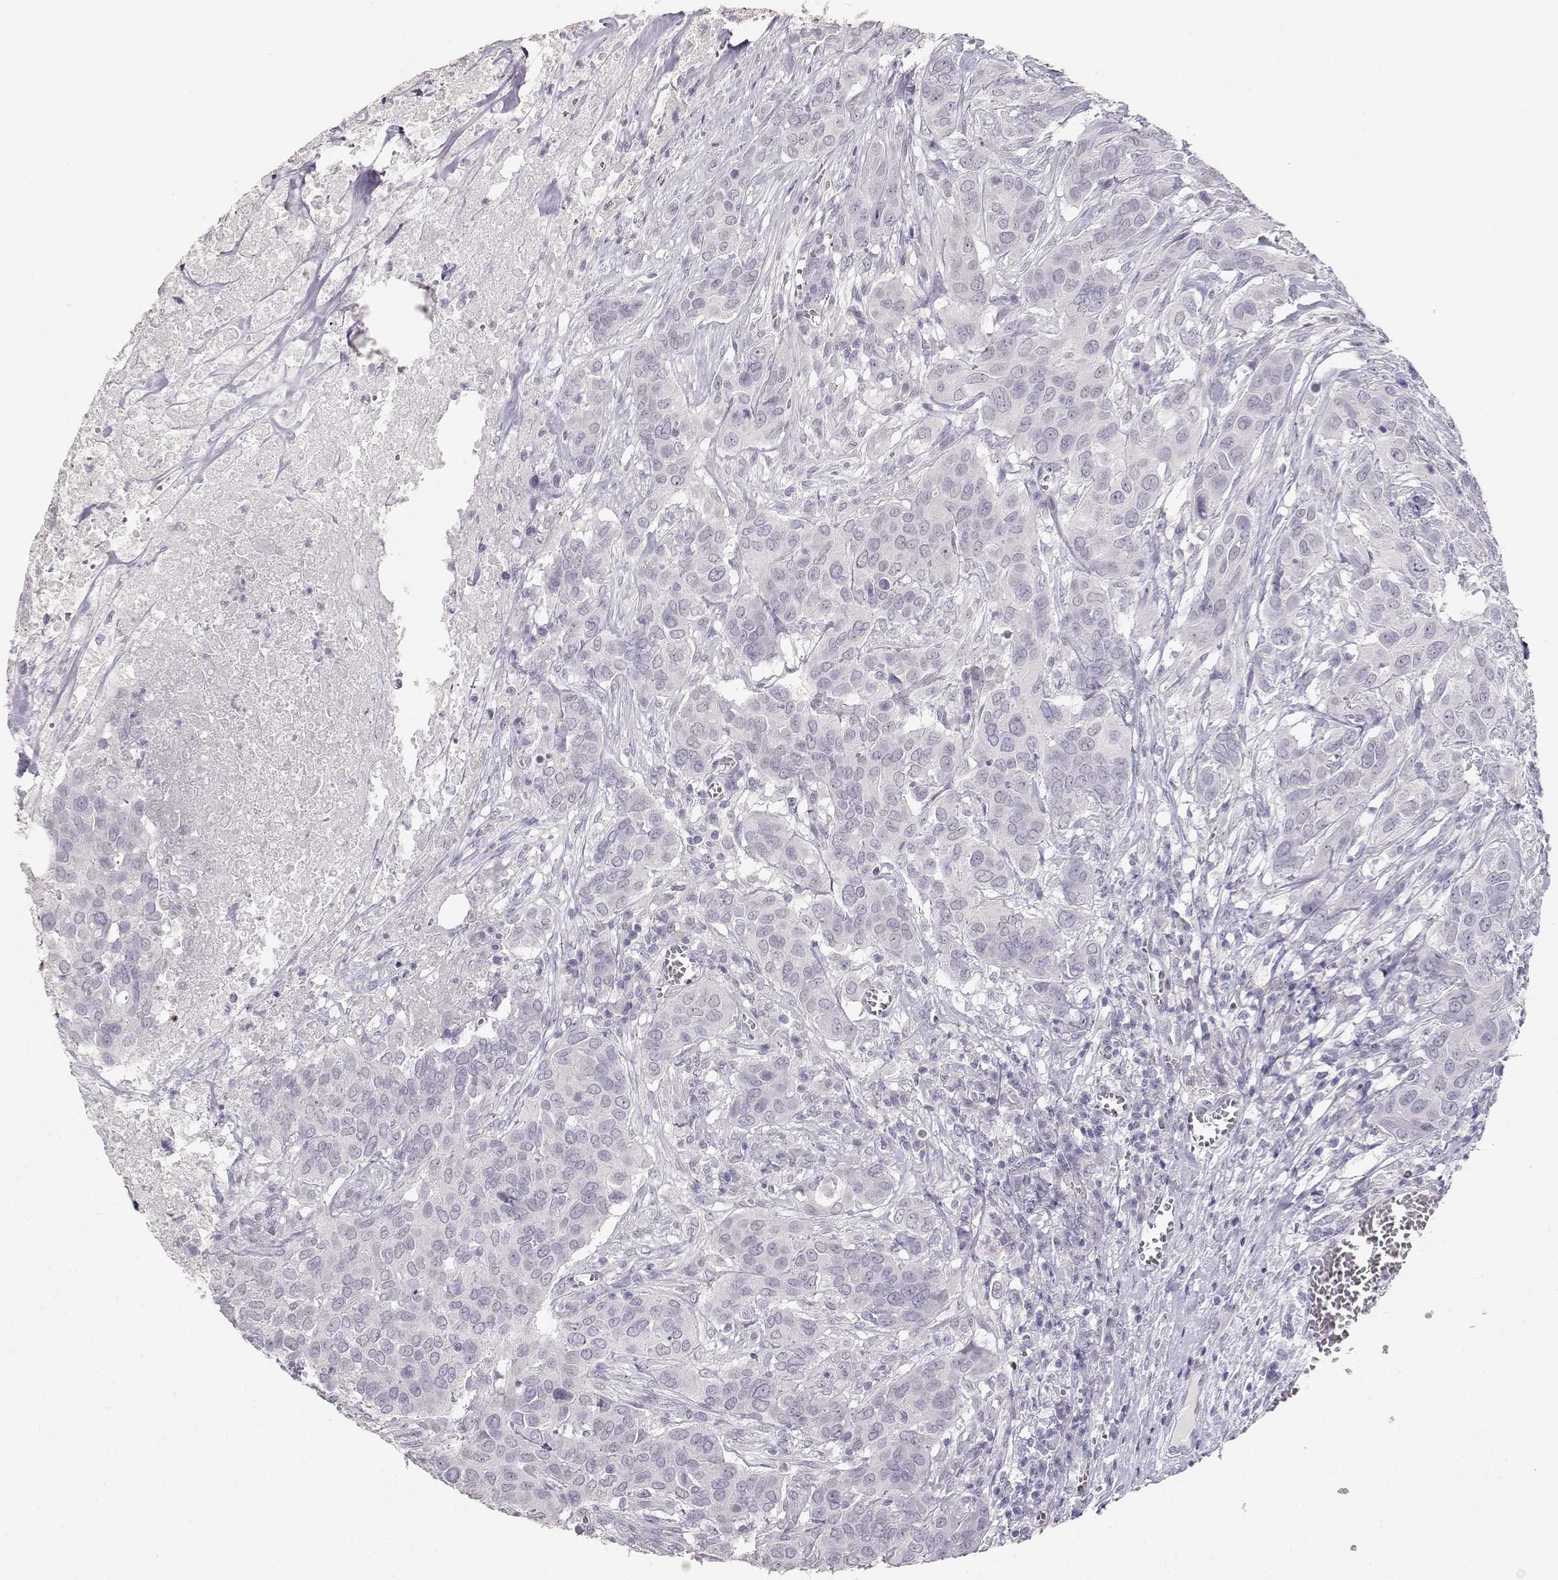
{"staining": {"intensity": "negative", "quantity": "none", "location": "none"}, "tissue": "urothelial cancer", "cell_type": "Tumor cells", "image_type": "cancer", "snomed": [{"axis": "morphology", "description": "Urothelial carcinoma, NOS"}, {"axis": "morphology", "description": "Urothelial carcinoma, High grade"}, {"axis": "topography", "description": "Urinary bladder"}], "caption": "High magnification brightfield microscopy of urothelial cancer stained with DAB (brown) and counterstained with hematoxylin (blue): tumor cells show no significant staining.", "gene": "TKTL1", "patient": {"sex": "male", "age": 63}}